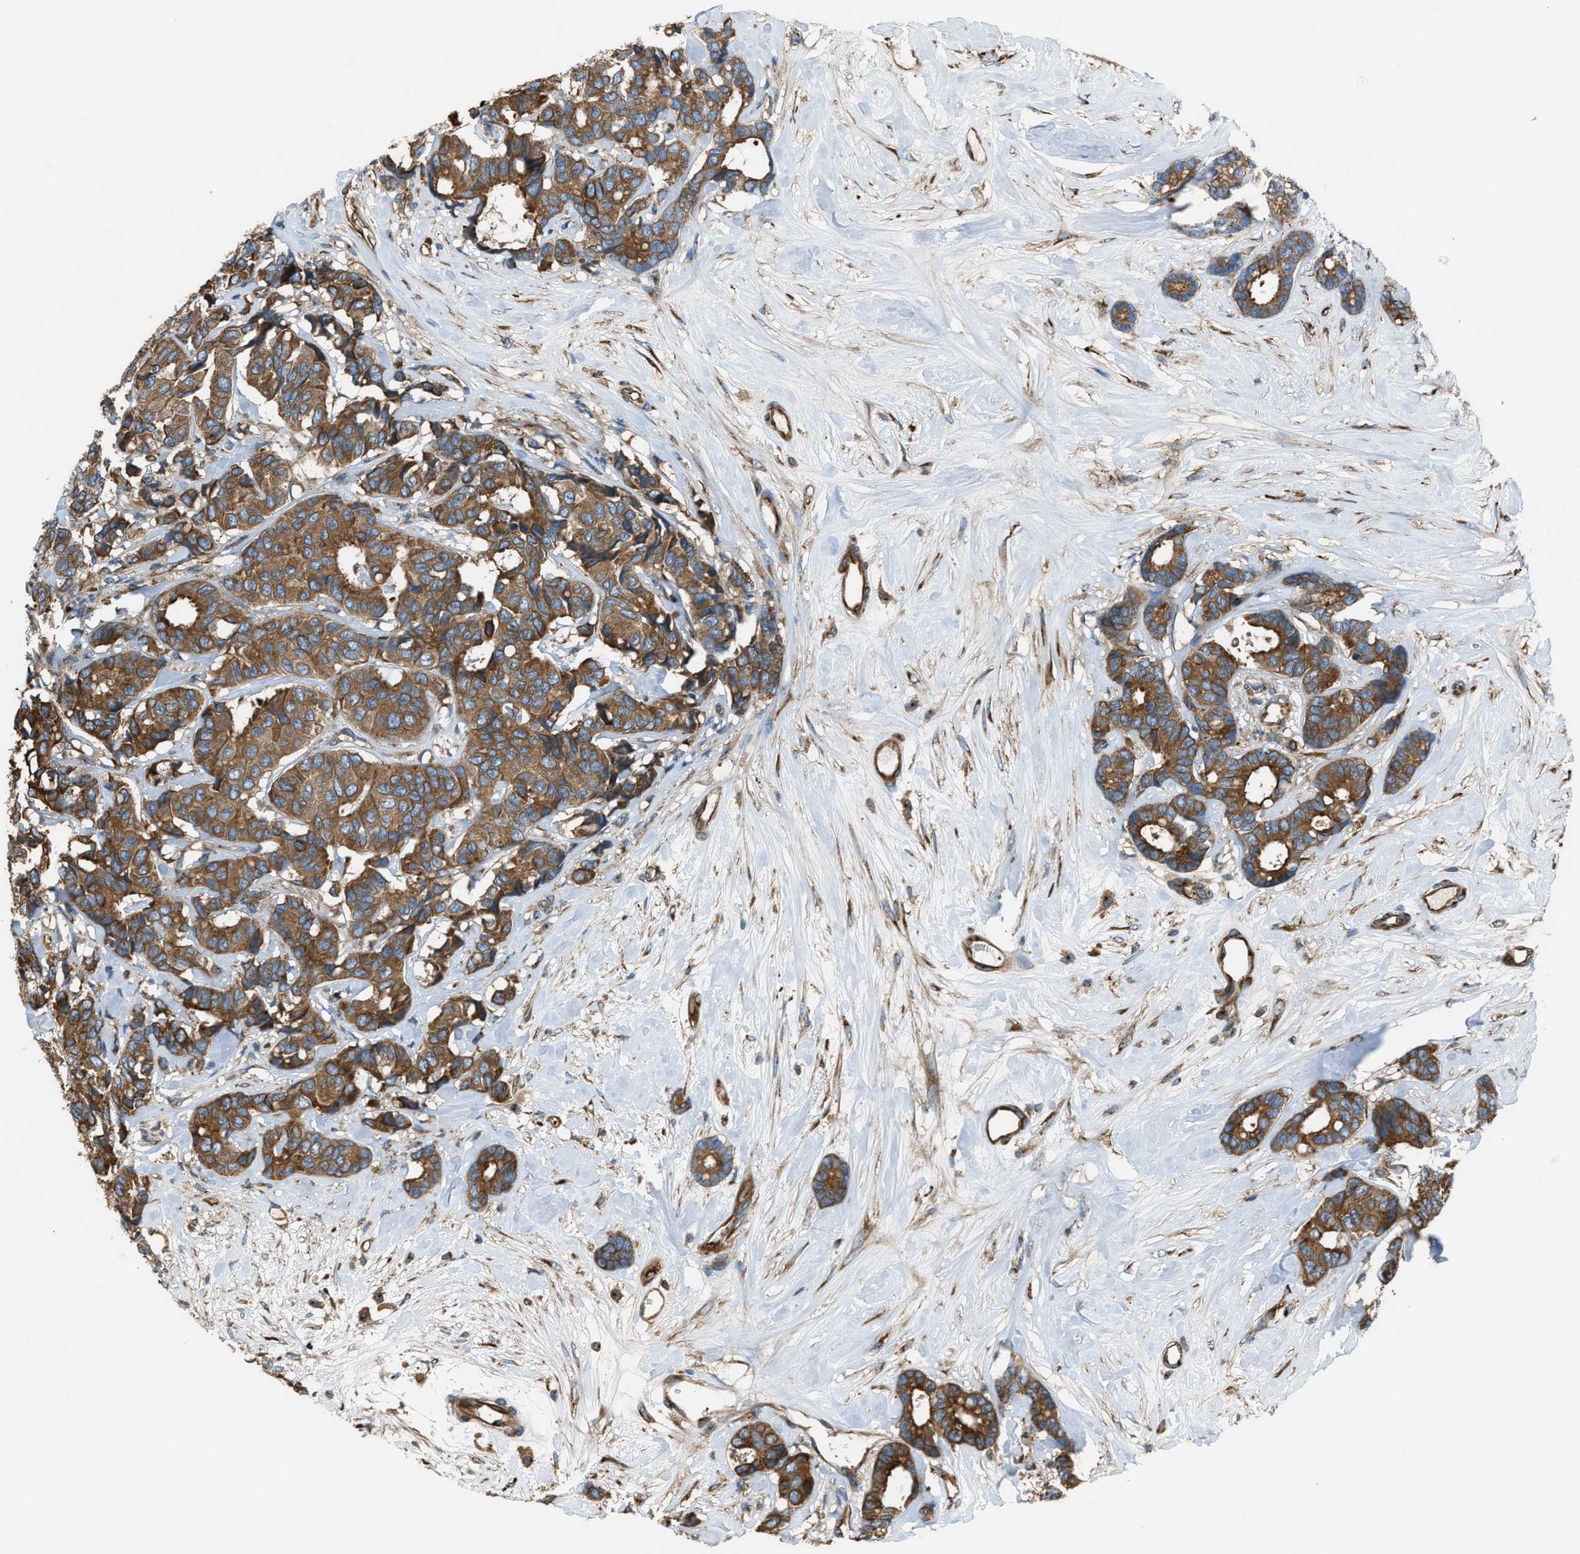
{"staining": {"intensity": "strong", "quantity": ">75%", "location": "cytoplasmic/membranous"}, "tissue": "breast cancer", "cell_type": "Tumor cells", "image_type": "cancer", "snomed": [{"axis": "morphology", "description": "Duct carcinoma"}, {"axis": "topography", "description": "Breast"}], "caption": "Immunohistochemistry (DAB) staining of intraductal carcinoma (breast) demonstrates strong cytoplasmic/membranous protein expression in approximately >75% of tumor cells.", "gene": "TRPC1", "patient": {"sex": "female", "age": 87}}